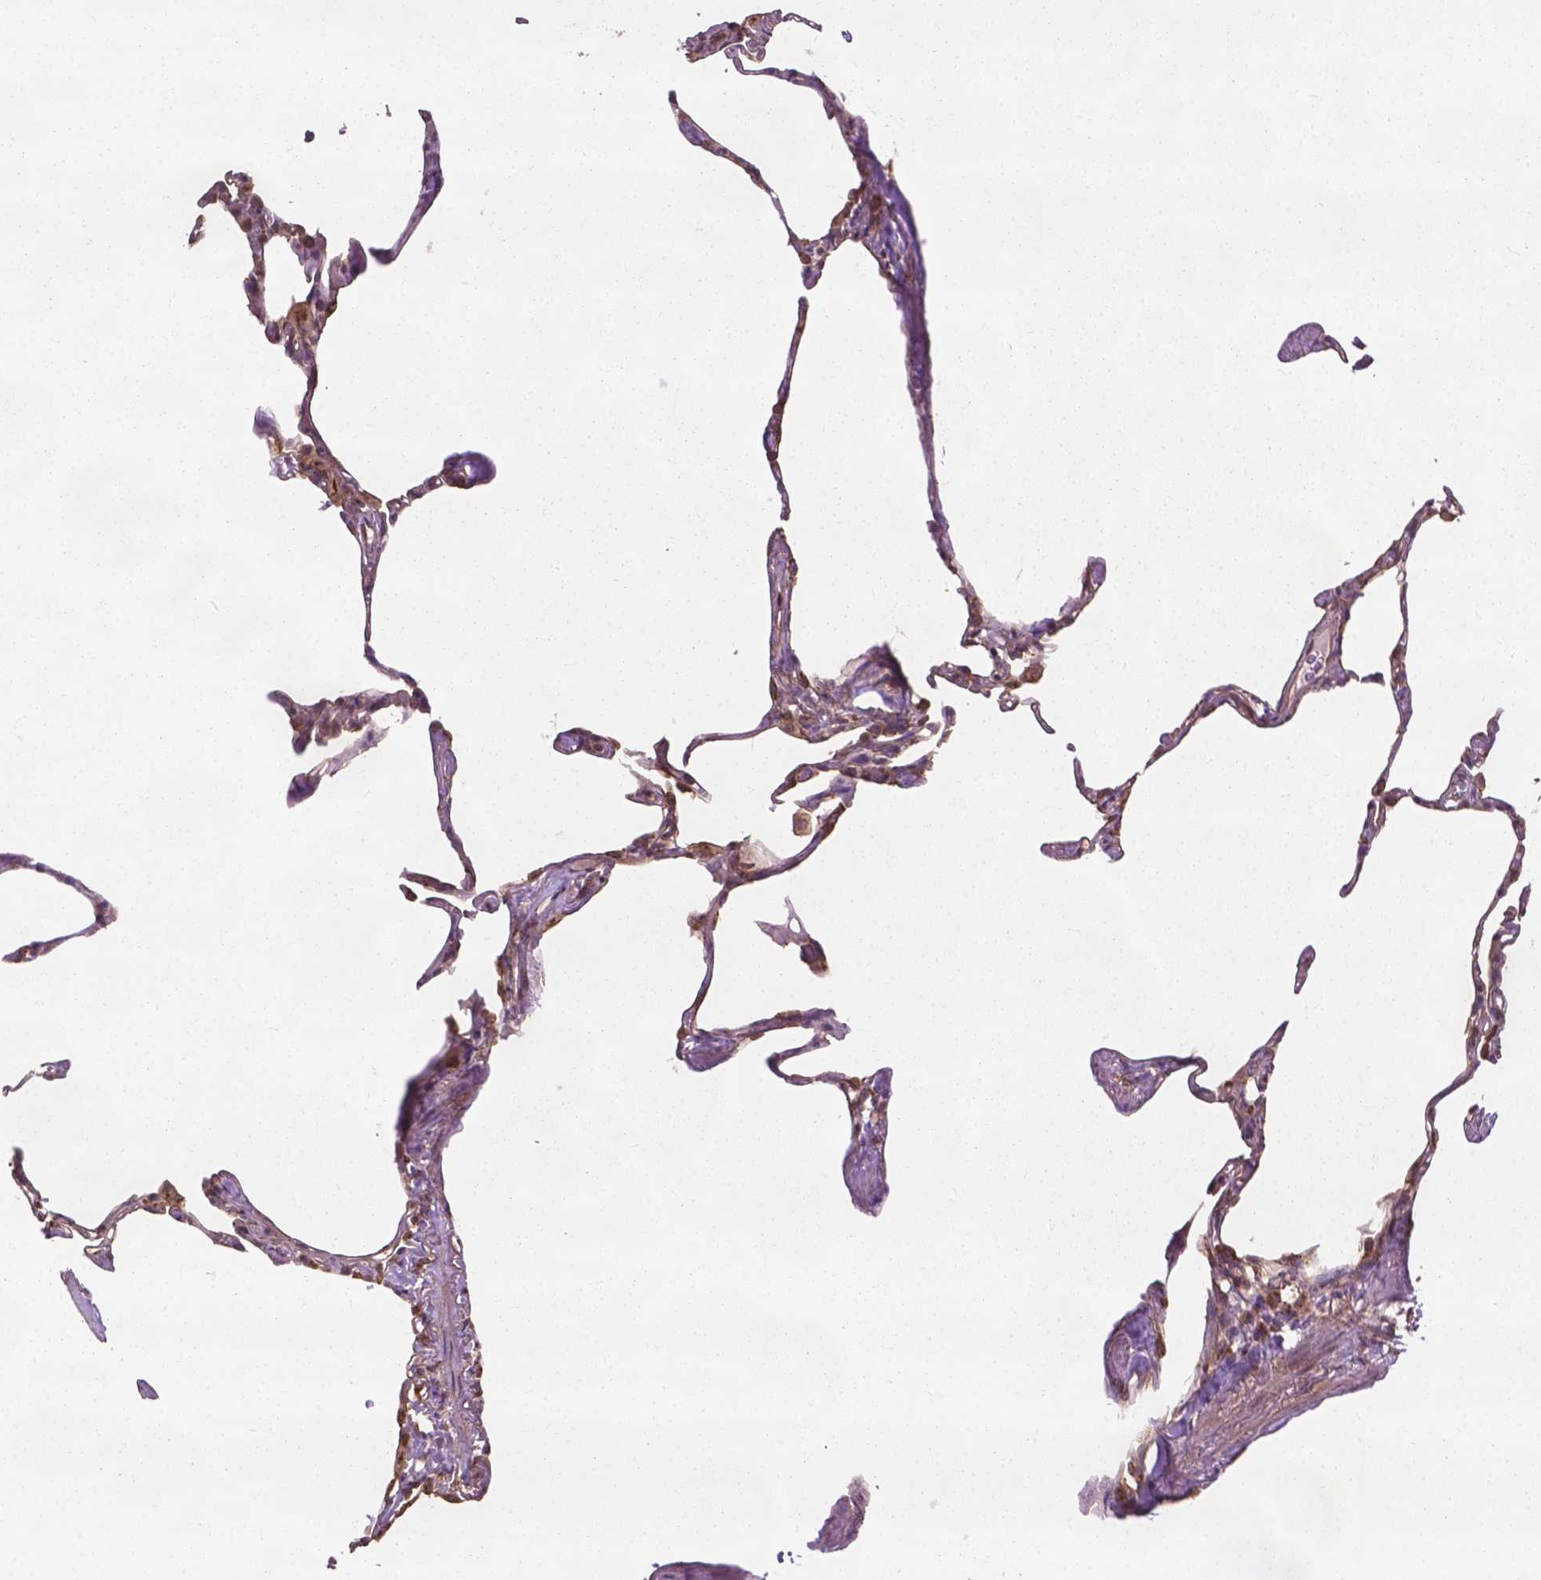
{"staining": {"intensity": "weak", "quantity": "<25%", "location": "cytoplasmic/membranous"}, "tissue": "lung", "cell_type": "Alveolar cells", "image_type": "normal", "snomed": [{"axis": "morphology", "description": "Normal tissue, NOS"}, {"axis": "topography", "description": "Lung"}], "caption": "High power microscopy histopathology image of an immunohistochemistry image of benign lung, revealing no significant positivity in alveolar cells.", "gene": "PPP1CB", "patient": {"sex": "male", "age": 65}}